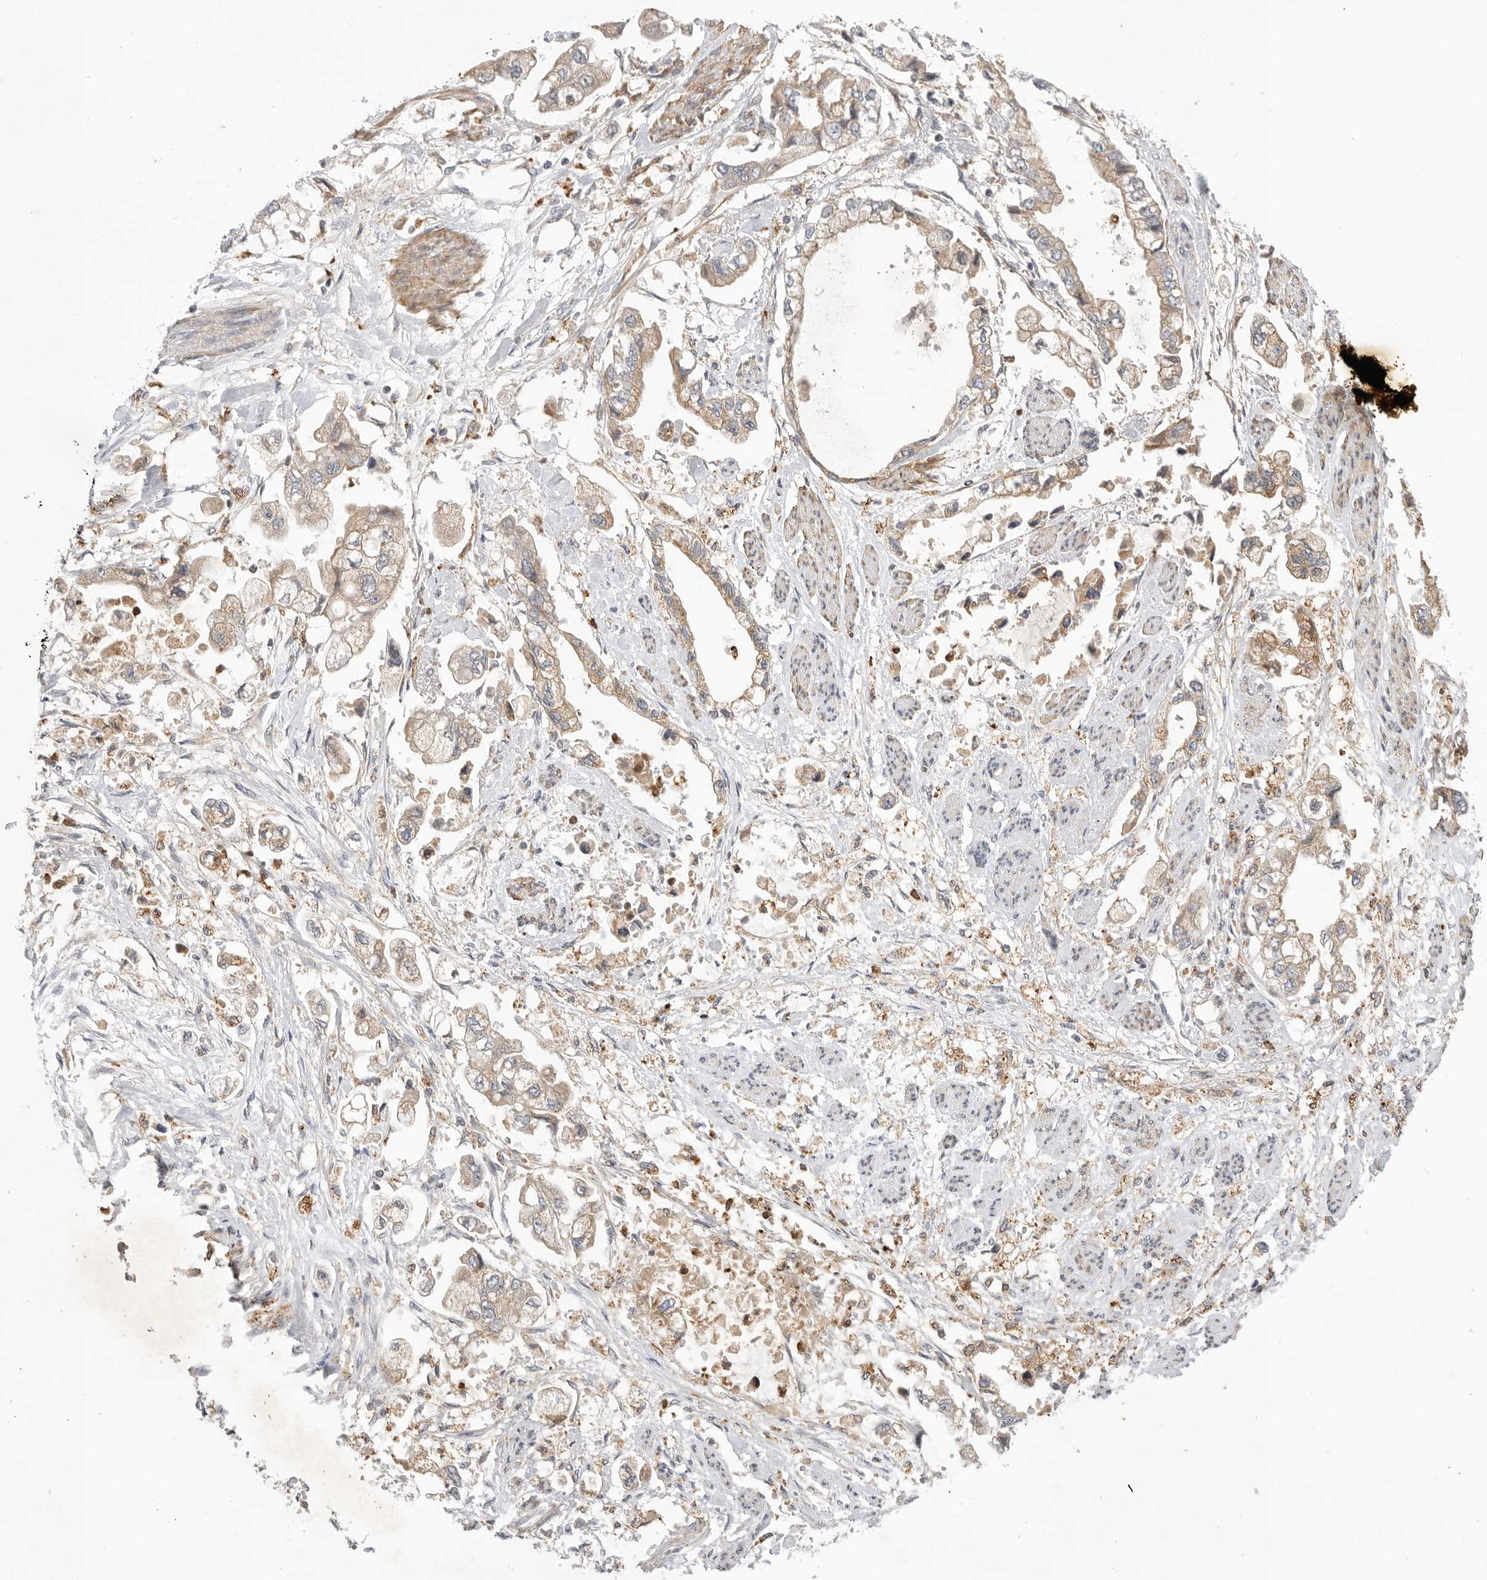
{"staining": {"intensity": "weak", "quantity": ">75%", "location": "cytoplasmic/membranous"}, "tissue": "stomach cancer", "cell_type": "Tumor cells", "image_type": "cancer", "snomed": [{"axis": "morphology", "description": "Adenocarcinoma, NOS"}, {"axis": "topography", "description": "Stomach"}], "caption": "Immunohistochemistry (DAB) staining of human adenocarcinoma (stomach) displays weak cytoplasmic/membranous protein positivity in approximately >75% of tumor cells. Using DAB (brown) and hematoxylin (blue) stains, captured at high magnification using brightfield microscopy.", "gene": "GNE", "patient": {"sex": "male", "age": 62}}